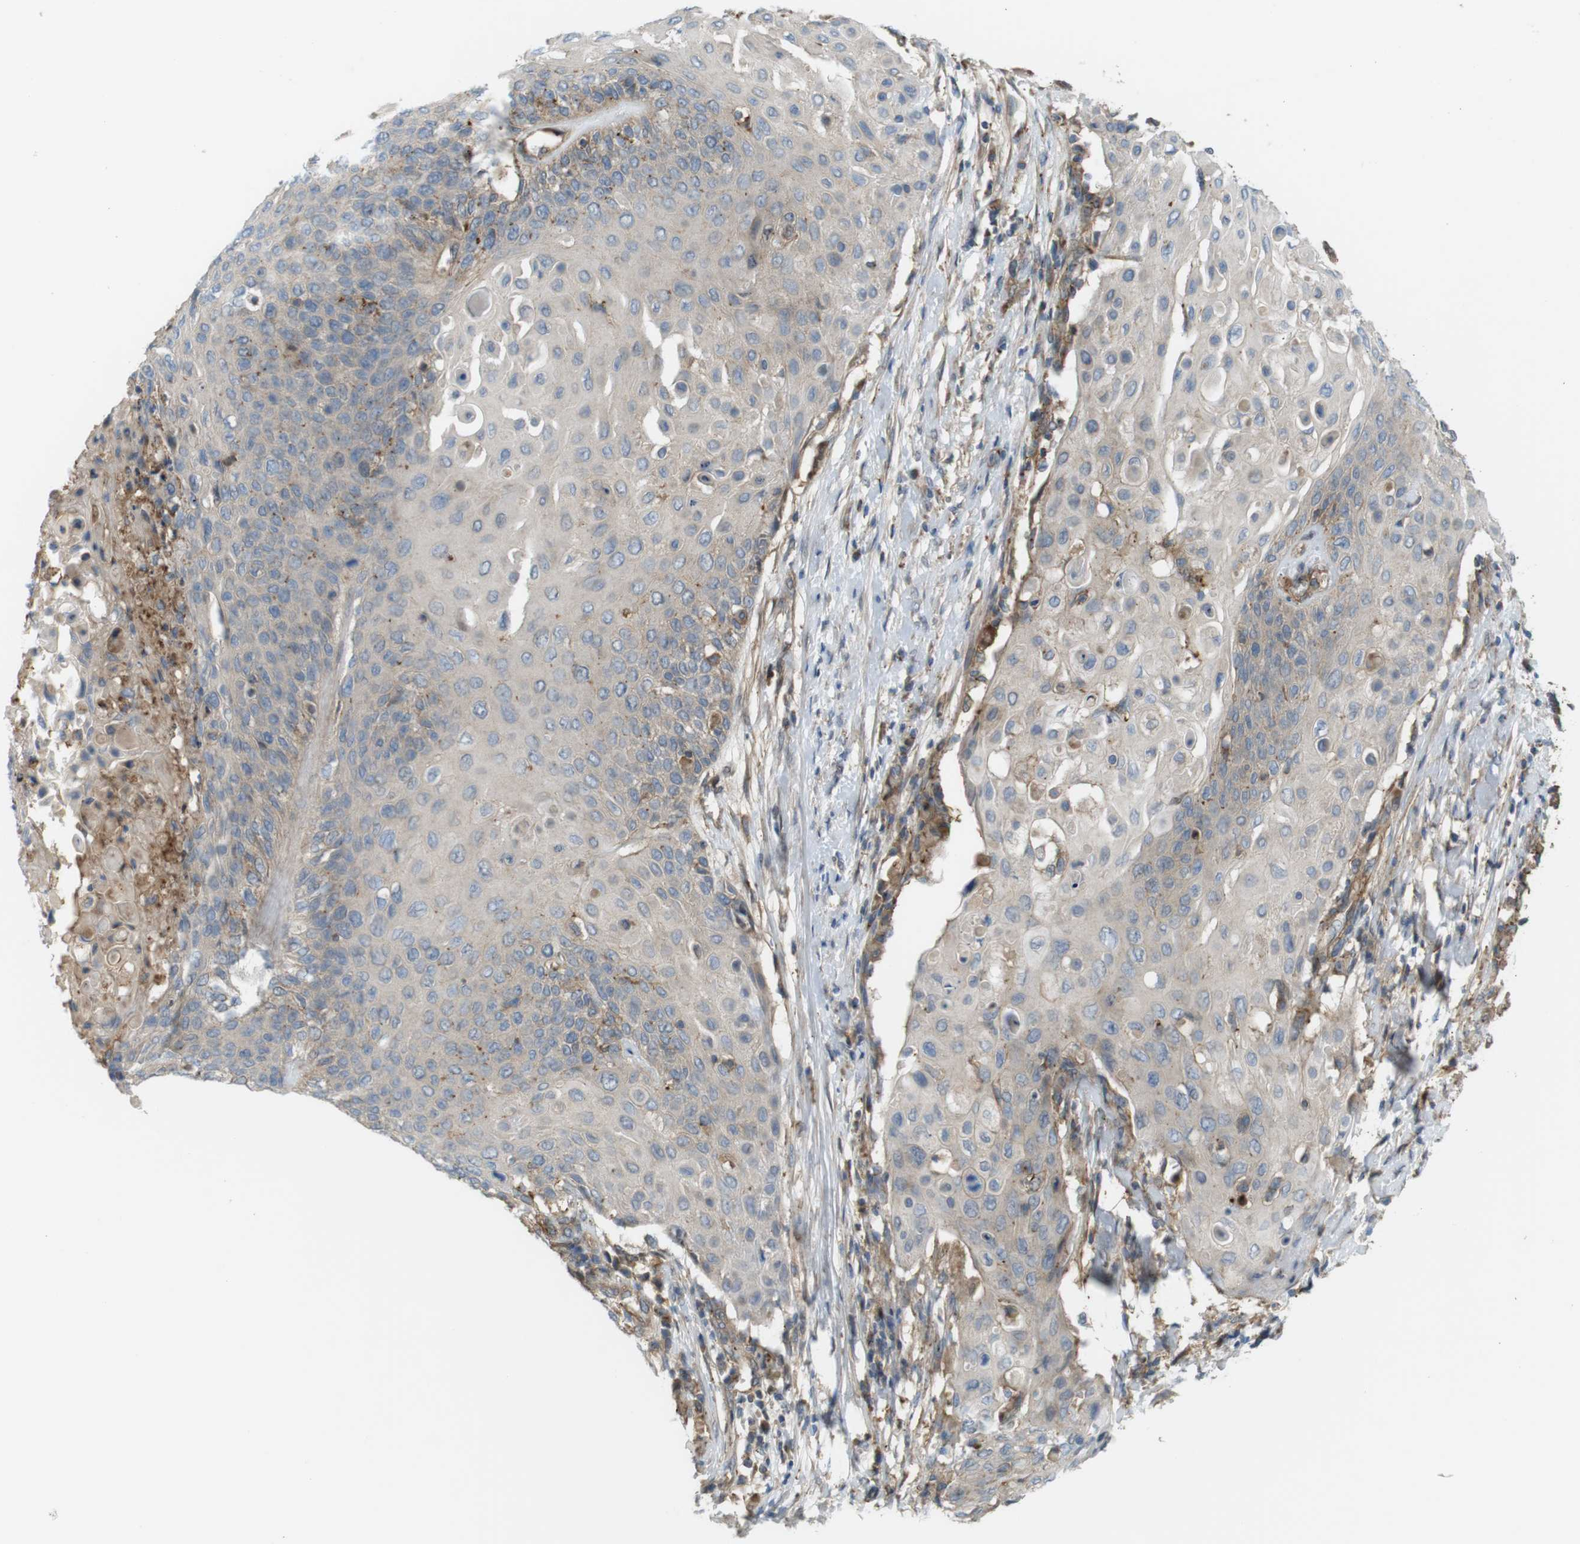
{"staining": {"intensity": "weak", "quantity": "<25%", "location": "cytoplasmic/membranous"}, "tissue": "cervical cancer", "cell_type": "Tumor cells", "image_type": "cancer", "snomed": [{"axis": "morphology", "description": "Squamous cell carcinoma, NOS"}, {"axis": "topography", "description": "Cervix"}], "caption": "This is an immunohistochemistry photomicrograph of human squamous cell carcinoma (cervical). There is no staining in tumor cells.", "gene": "DDAH2", "patient": {"sex": "female", "age": 39}}